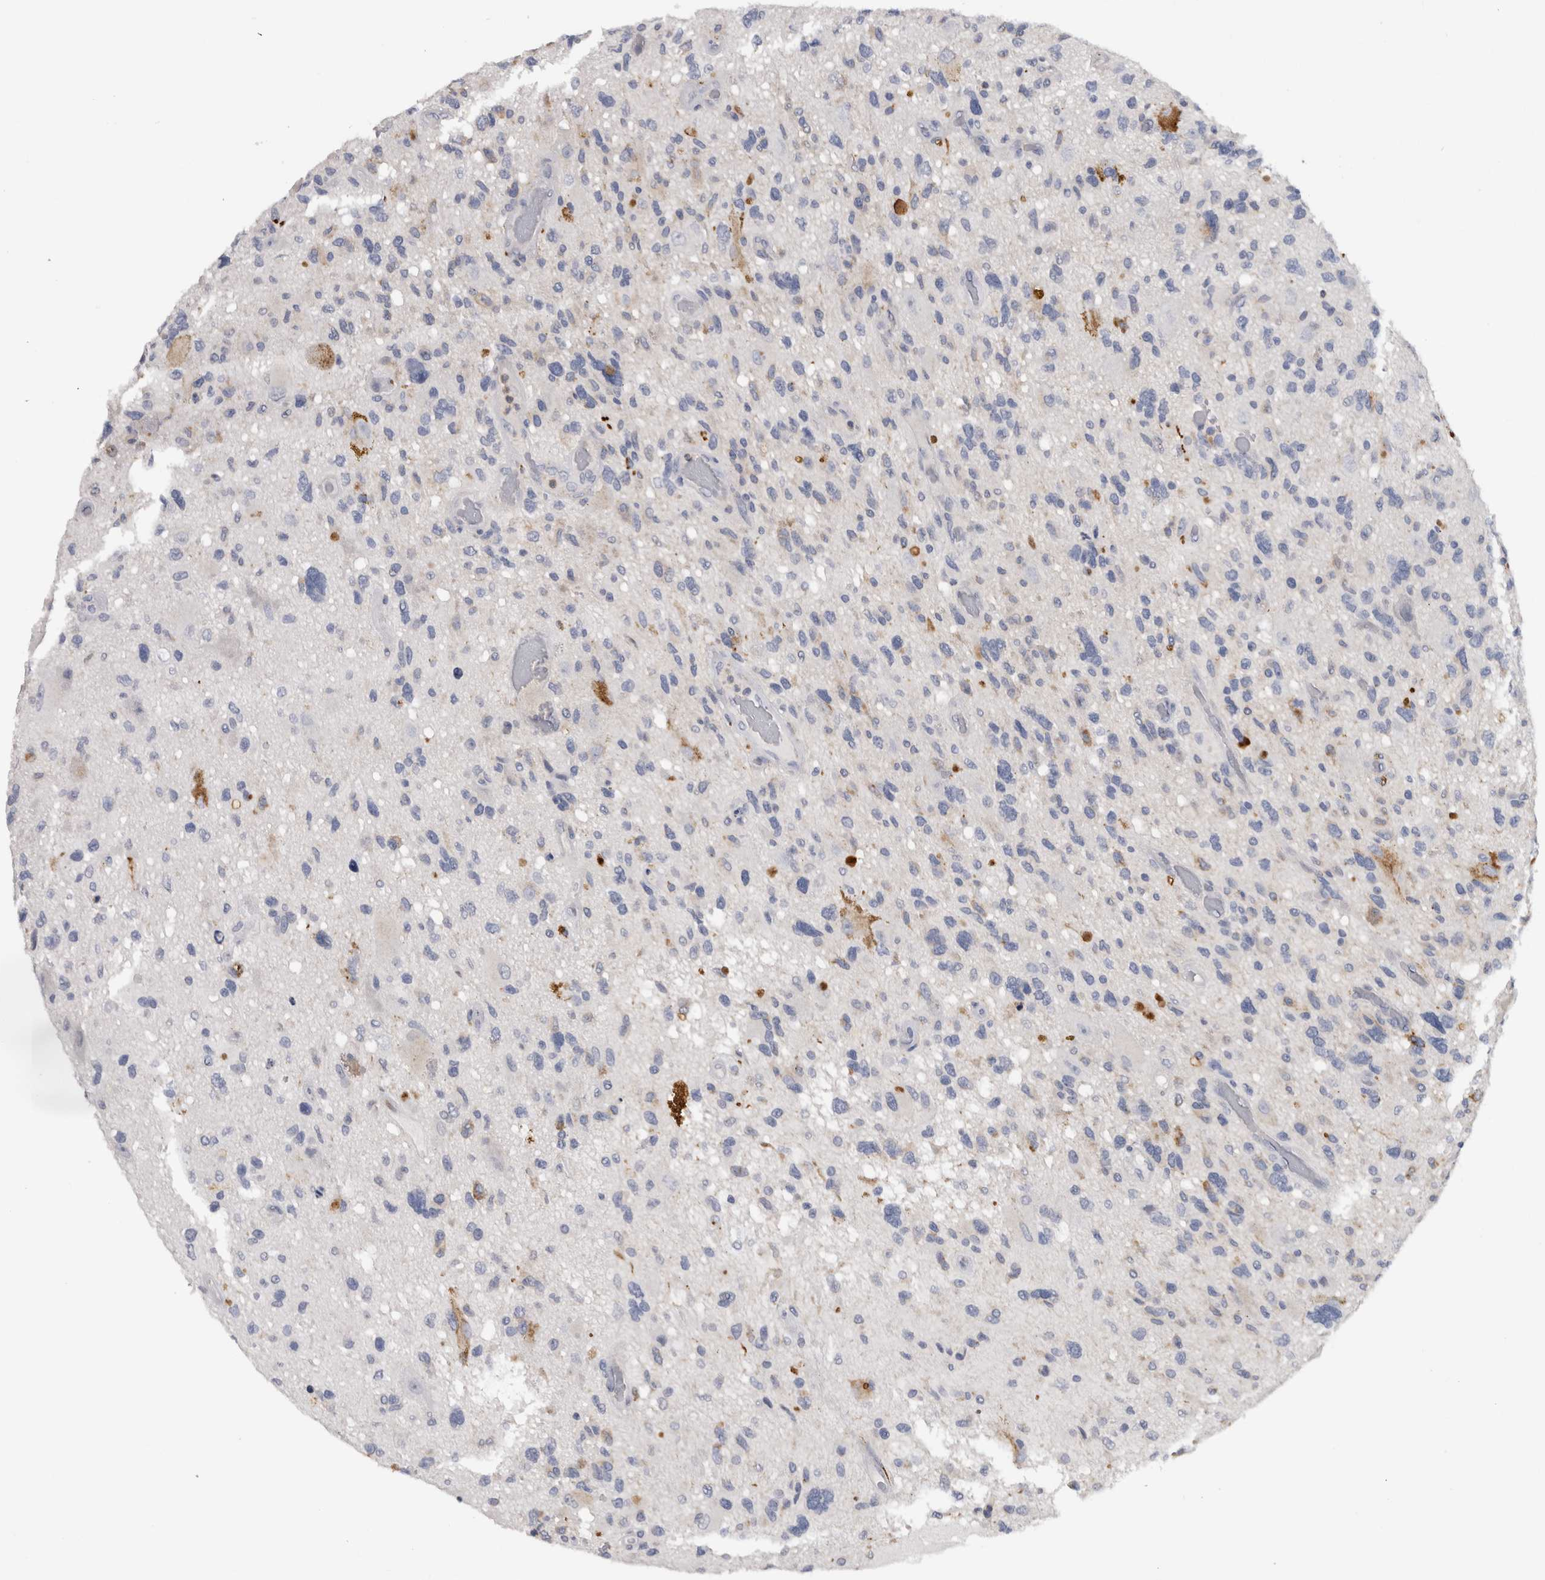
{"staining": {"intensity": "negative", "quantity": "none", "location": "none"}, "tissue": "glioma", "cell_type": "Tumor cells", "image_type": "cancer", "snomed": [{"axis": "morphology", "description": "Glioma, malignant, High grade"}, {"axis": "topography", "description": "Brain"}], "caption": "Immunohistochemical staining of glioma reveals no significant positivity in tumor cells. (DAB (3,3'-diaminobenzidine) immunohistochemistry visualized using brightfield microscopy, high magnification).", "gene": "CD63", "patient": {"sex": "male", "age": 33}}